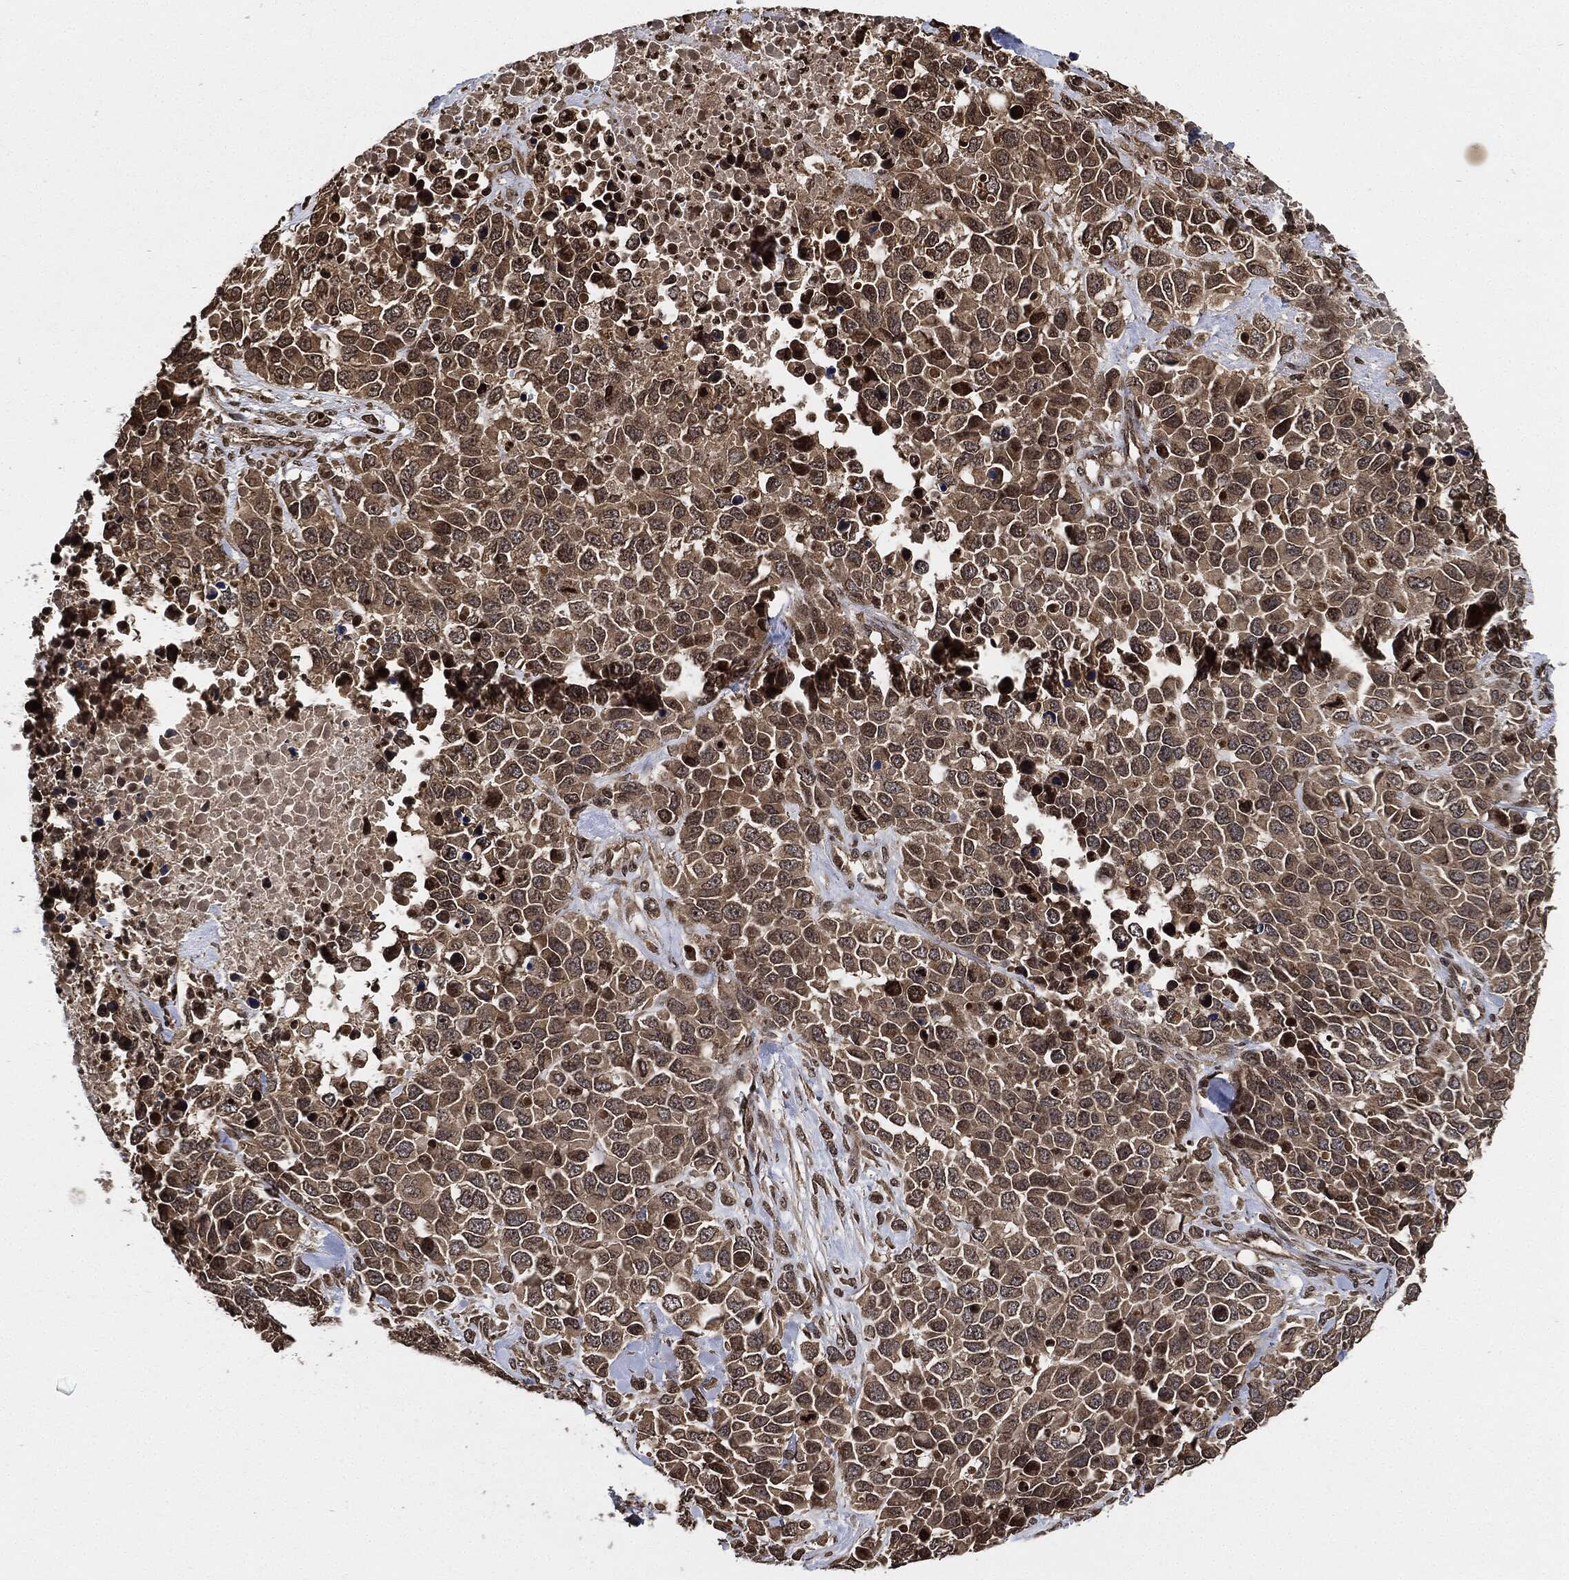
{"staining": {"intensity": "weak", "quantity": "25%-75%", "location": "cytoplasmic/membranous"}, "tissue": "melanoma", "cell_type": "Tumor cells", "image_type": "cancer", "snomed": [{"axis": "morphology", "description": "Malignant melanoma, Metastatic site"}, {"axis": "topography", "description": "Skin"}], "caption": "Weak cytoplasmic/membranous staining is present in about 25%-75% of tumor cells in melanoma.", "gene": "PDK1", "patient": {"sex": "male", "age": 84}}